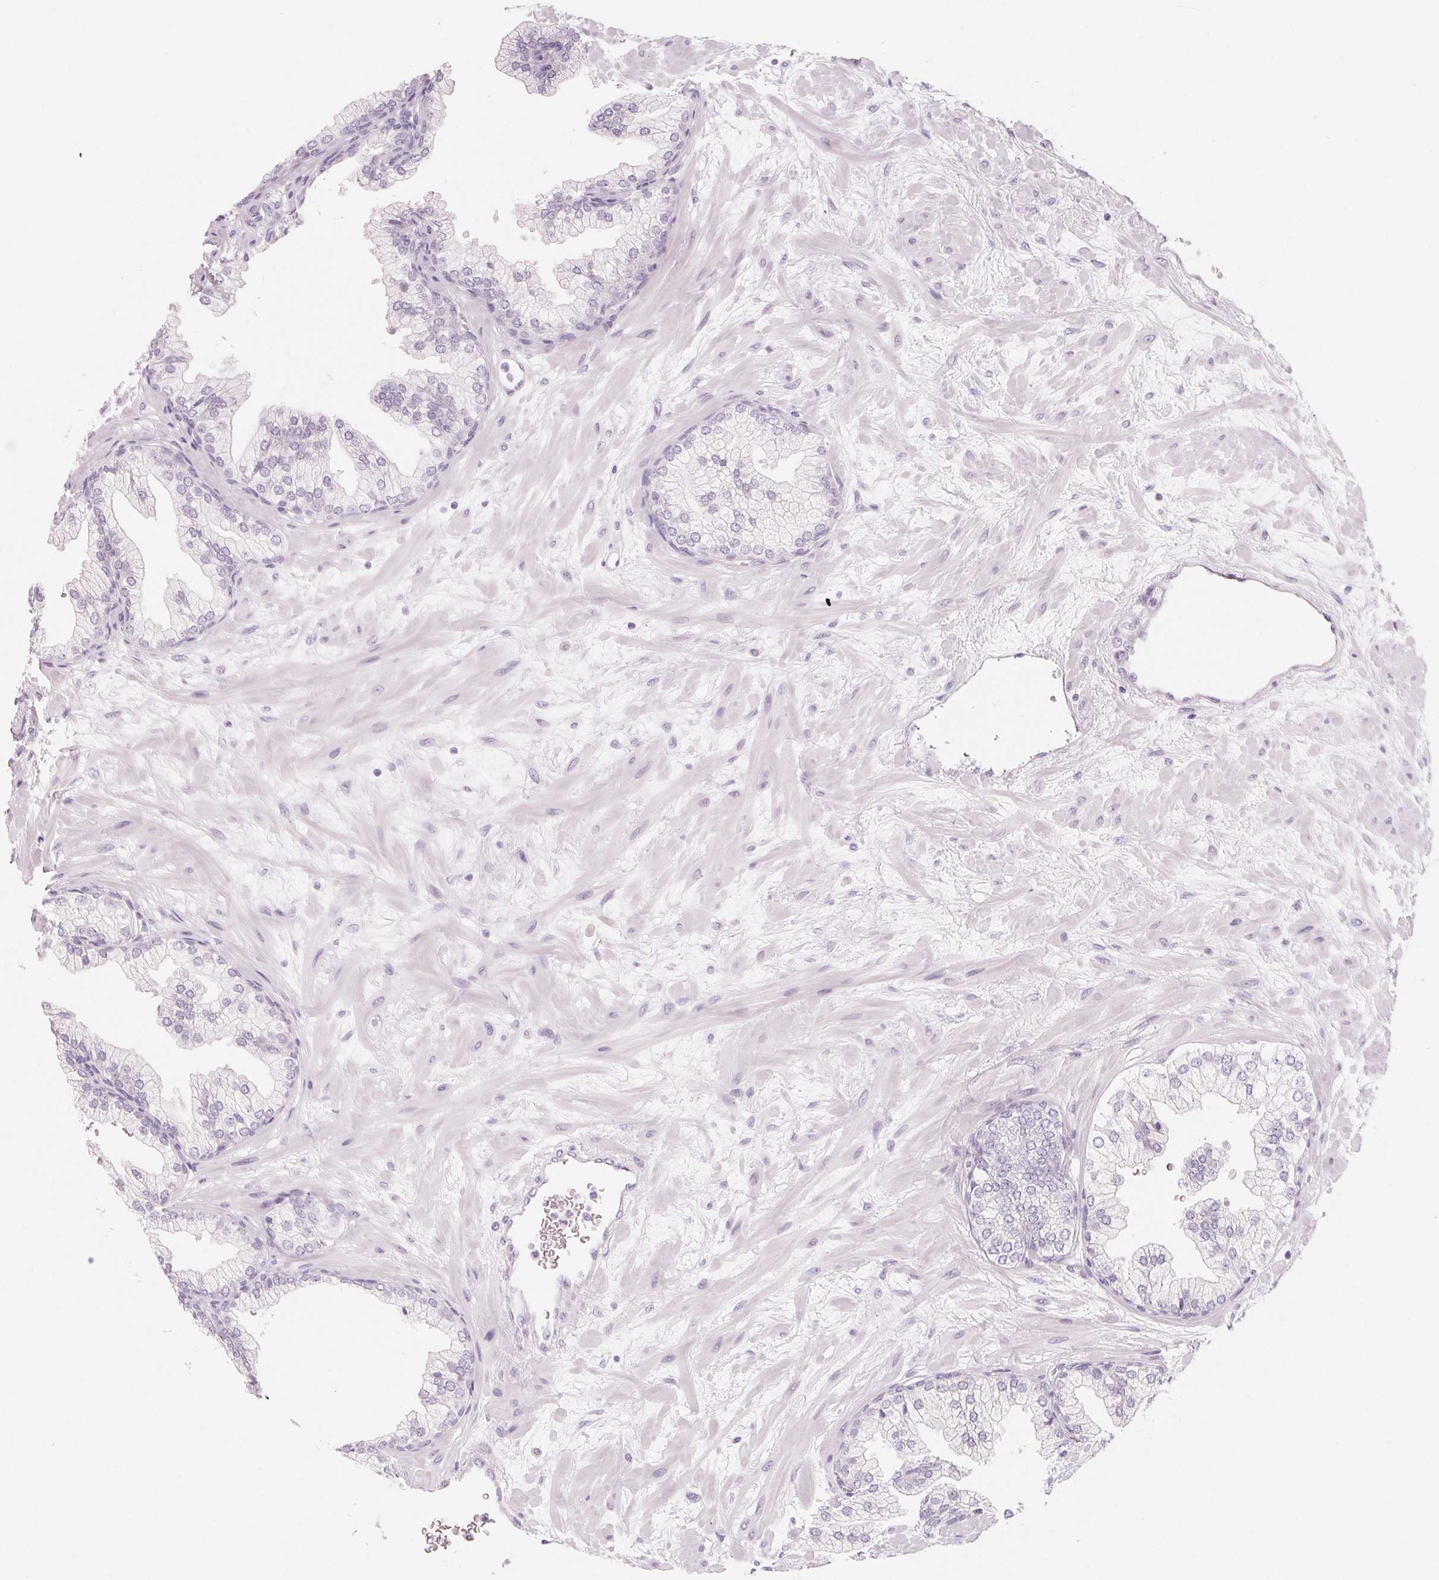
{"staining": {"intensity": "negative", "quantity": "none", "location": "none"}, "tissue": "prostate", "cell_type": "Glandular cells", "image_type": "normal", "snomed": [{"axis": "morphology", "description": "Normal tissue, NOS"}, {"axis": "topography", "description": "Prostate"}, {"axis": "topography", "description": "Peripheral nerve tissue"}], "caption": "DAB immunohistochemical staining of unremarkable prostate demonstrates no significant positivity in glandular cells.", "gene": "SH3GL2", "patient": {"sex": "male", "age": 61}}